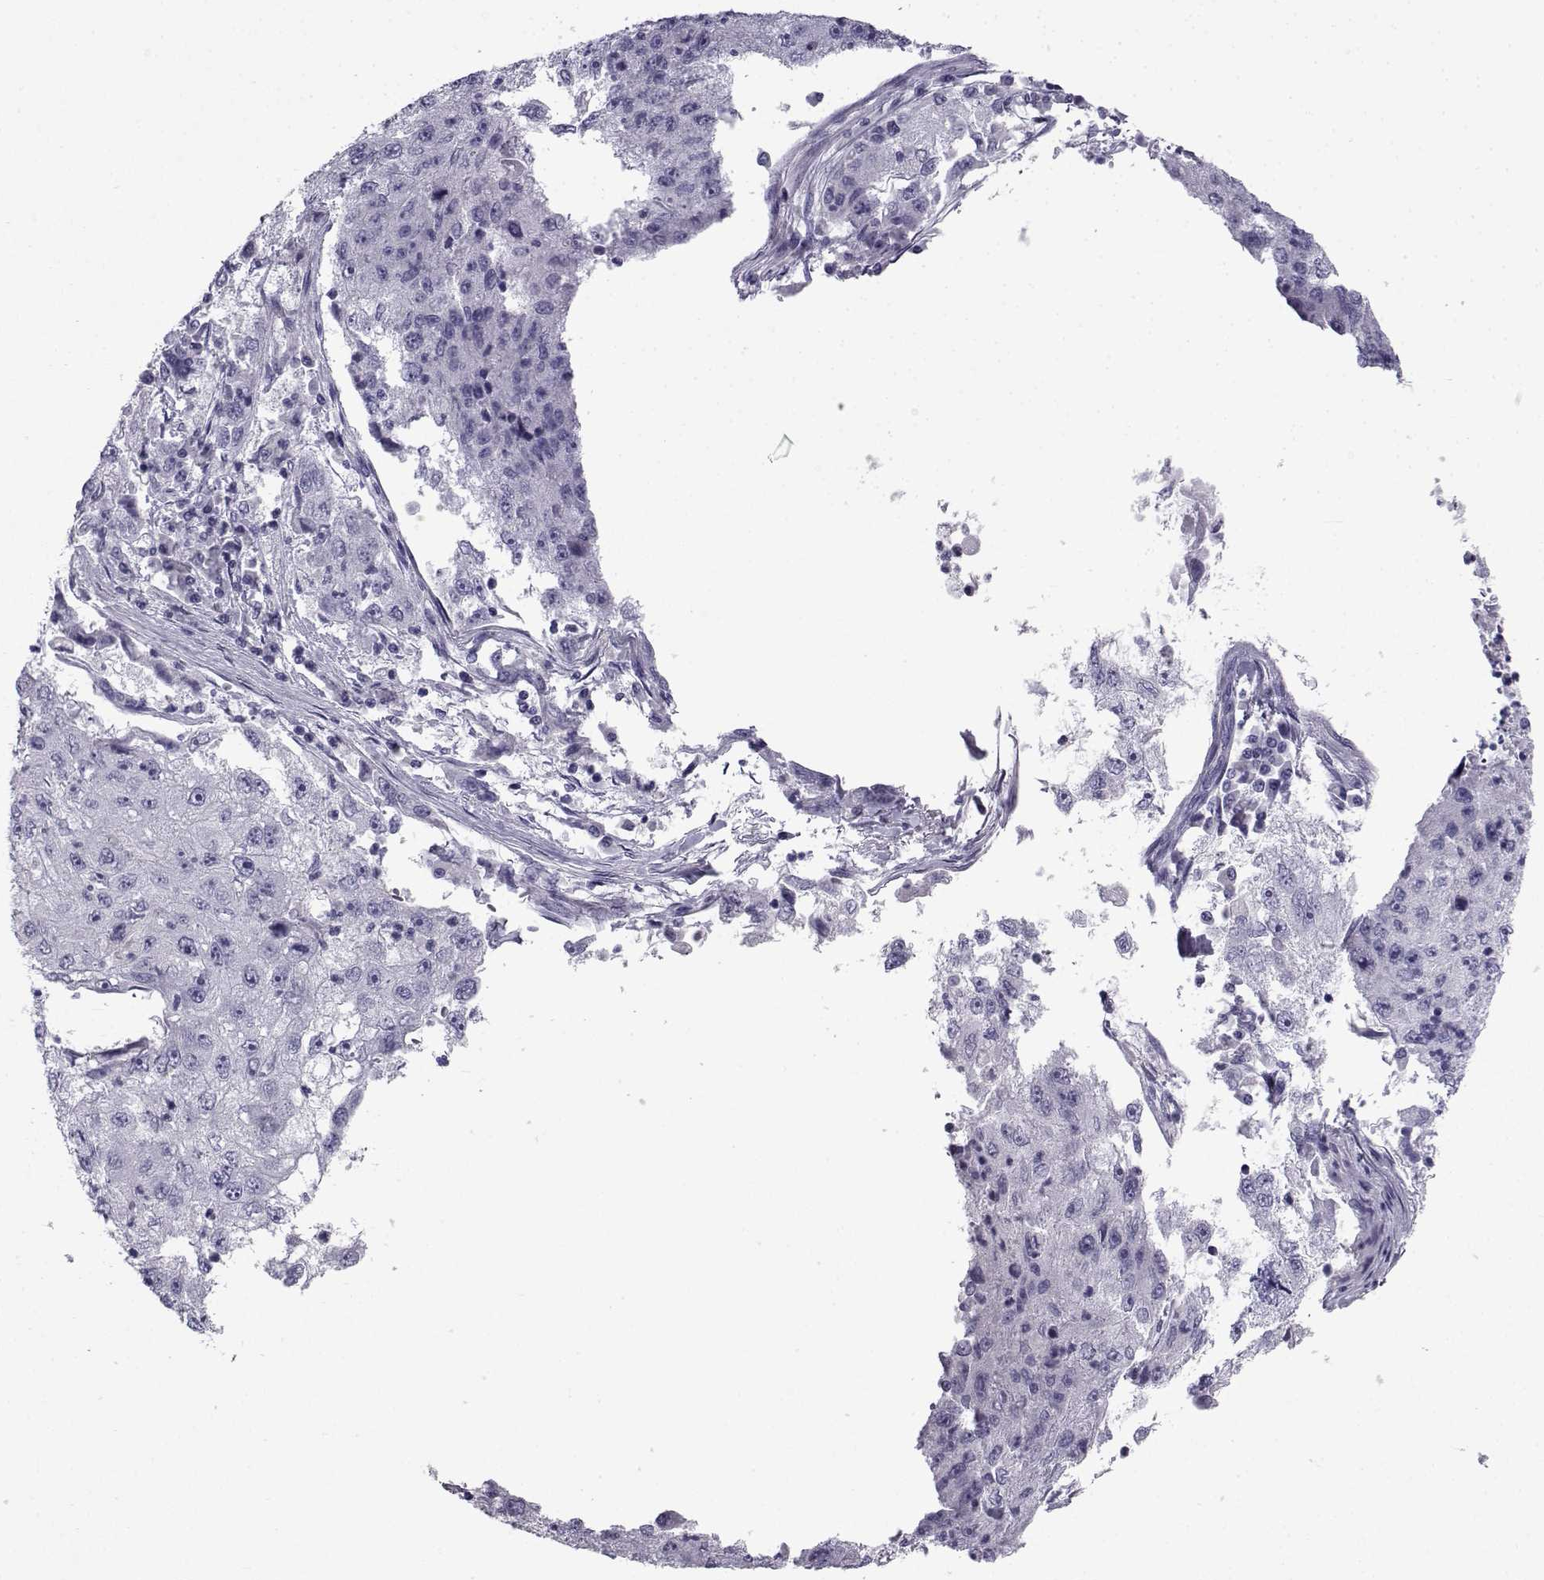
{"staining": {"intensity": "negative", "quantity": "none", "location": "none"}, "tissue": "cervical cancer", "cell_type": "Tumor cells", "image_type": "cancer", "snomed": [{"axis": "morphology", "description": "Squamous cell carcinoma, NOS"}, {"axis": "topography", "description": "Cervix"}], "caption": "Photomicrograph shows no significant protein staining in tumor cells of cervical squamous cell carcinoma.", "gene": "PCSK1N", "patient": {"sex": "female", "age": 36}}